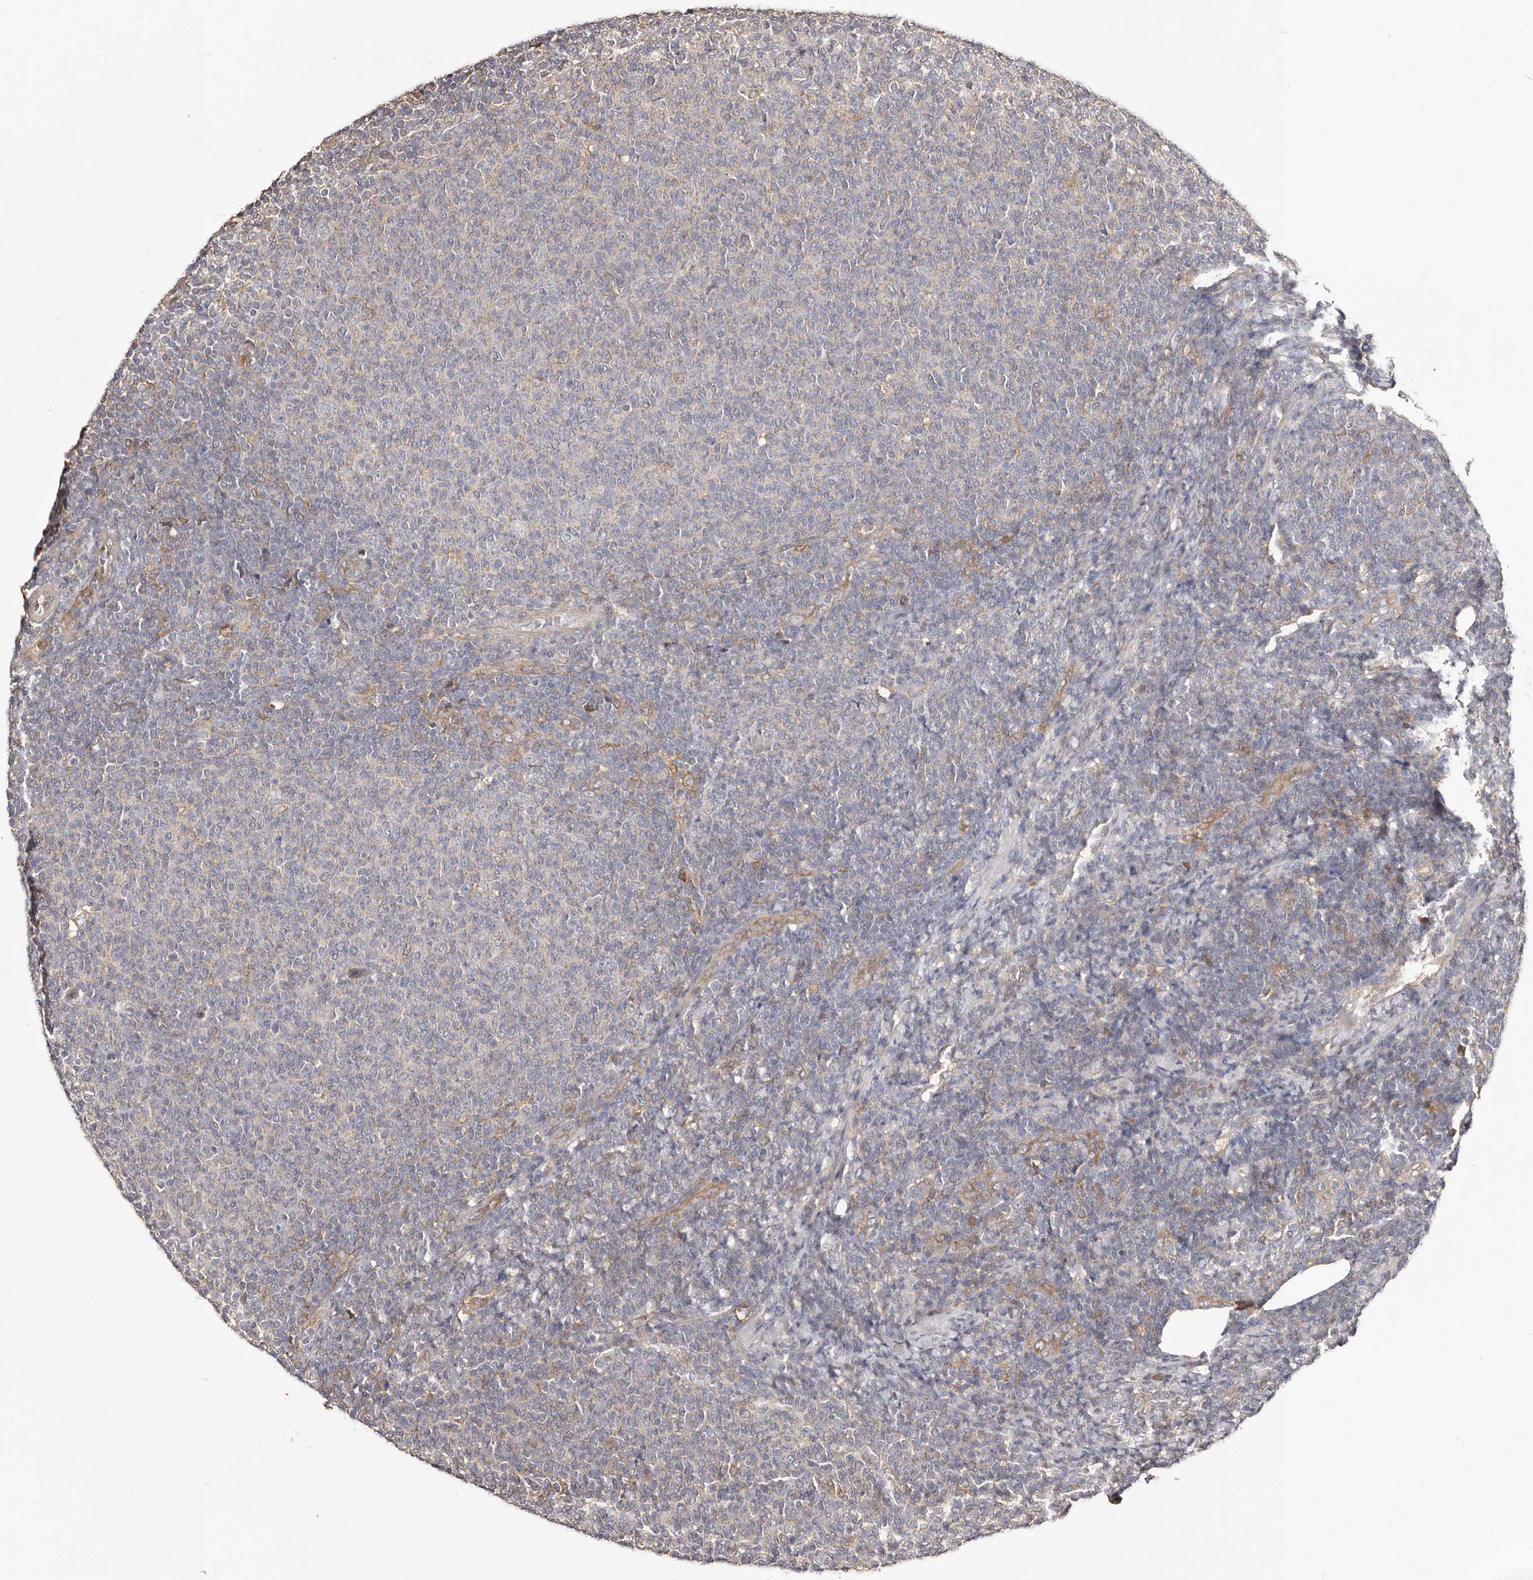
{"staining": {"intensity": "negative", "quantity": "none", "location": "none"}, "tissue": "lymphoma", "cell_type": "Tumor cells", "image_type": "cancer", "snomed": [{"axis": "morphology", "description": "Malignant lymphoma, non-Hodgkin's type, Low grade"}, {"axis": "topography", "description": "Lymph node"}], "caption": "Human lymphoma stained for a protein using immunohistochemistry exhibits no expression in tumor cells.", "gene": "LRRC25", "patient": {"sex": "male", "age": 66}}